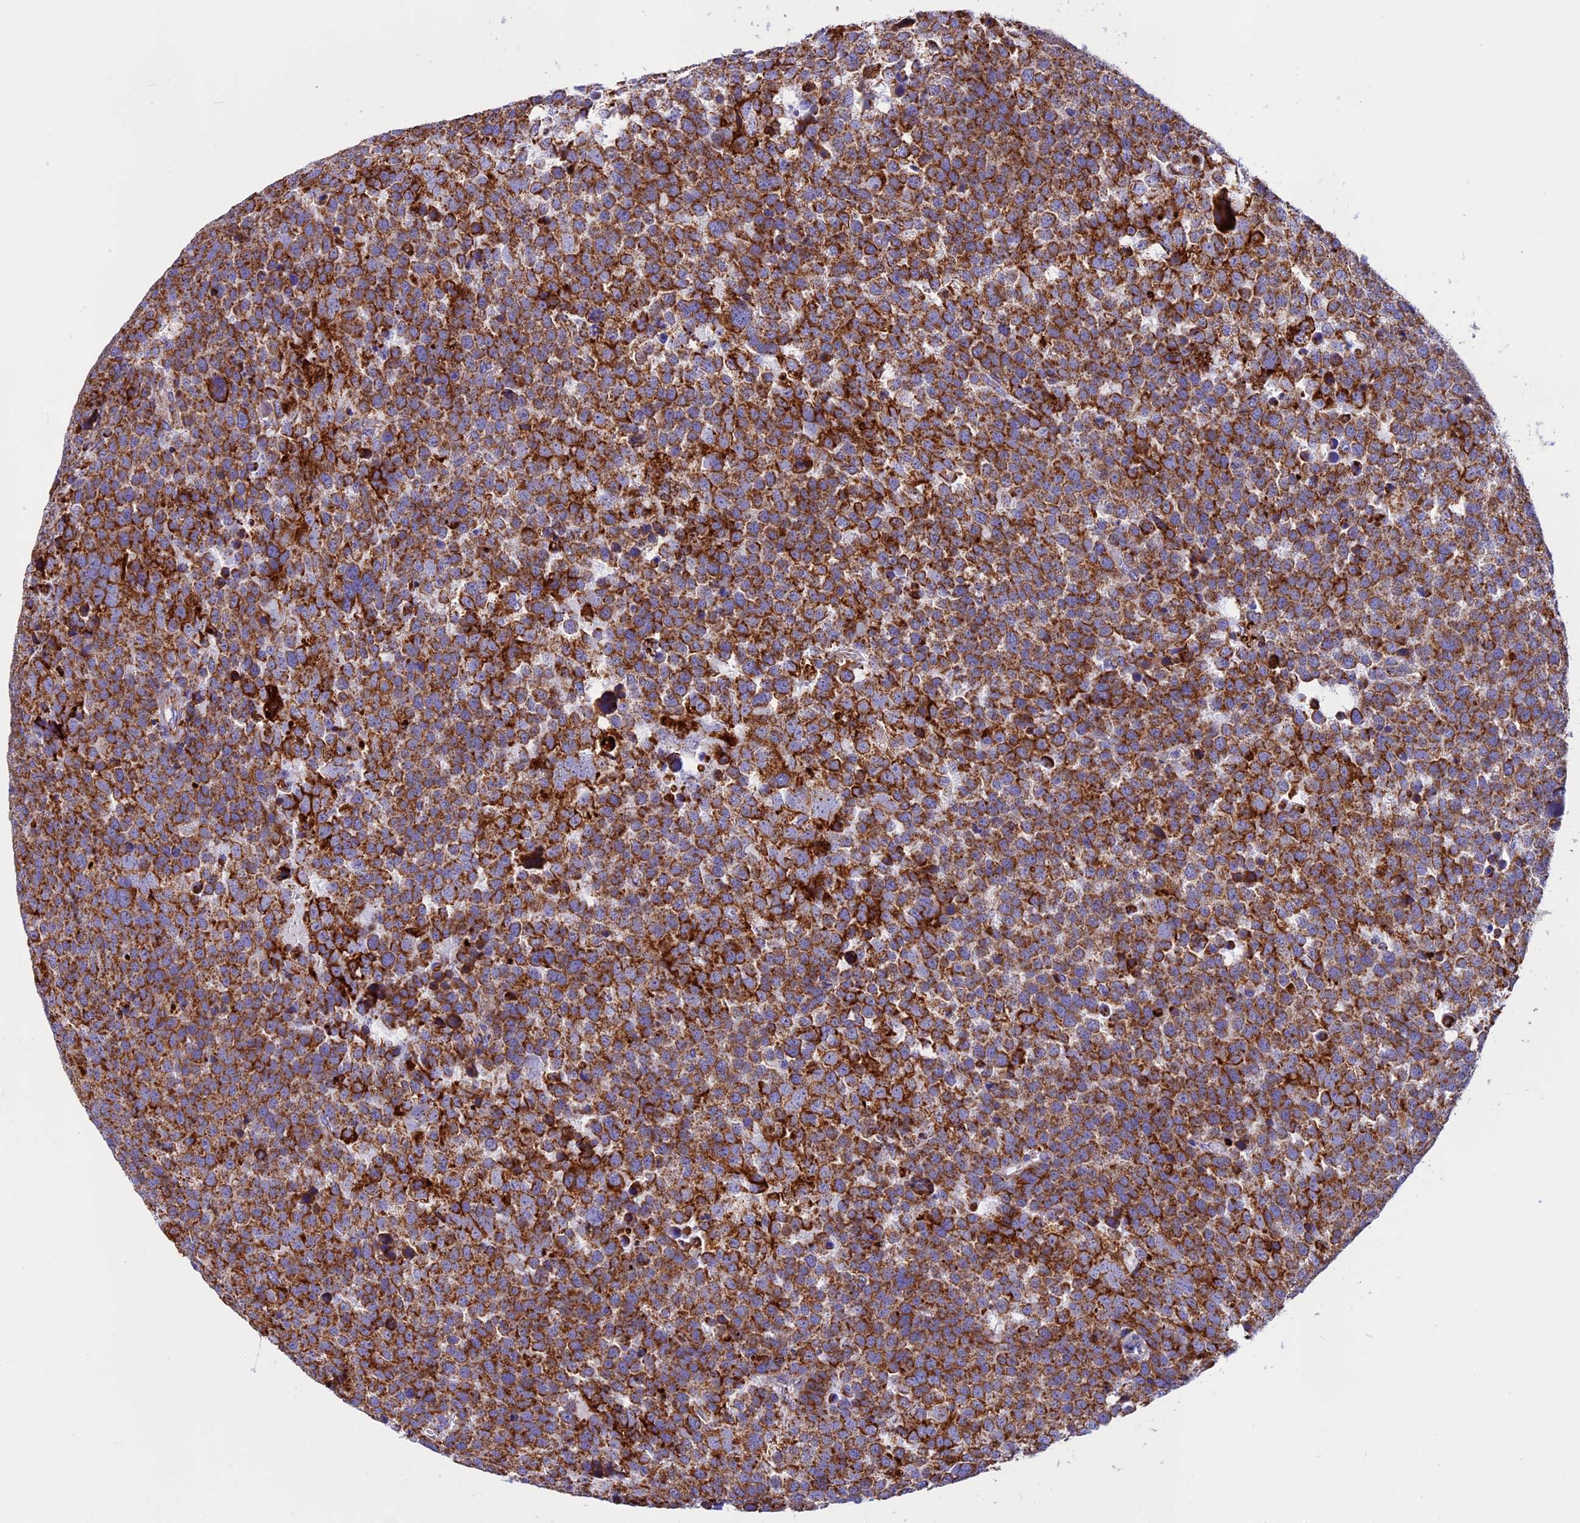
{"staining": {"intensity": "strong", "quantity": ">75%", "location": "cytoplasmic/membranous"}, "tissue": "testis cancer", "cell_type": "Tumor cells", "image_type": "cancer", "snomed": [{"axis": "morphology", "description": "Seminoma, NOS"}, {"axis": "topography", "description": "Testis"}], "caption": "Testis cancer (seminoma) stained for a protein (brown) demonstrates strong cytoplasmic/membranous positive staining in about >75% of tumor cells.", "gene": "VDAC2", "patient": {"sex": "male", "age": 71}}